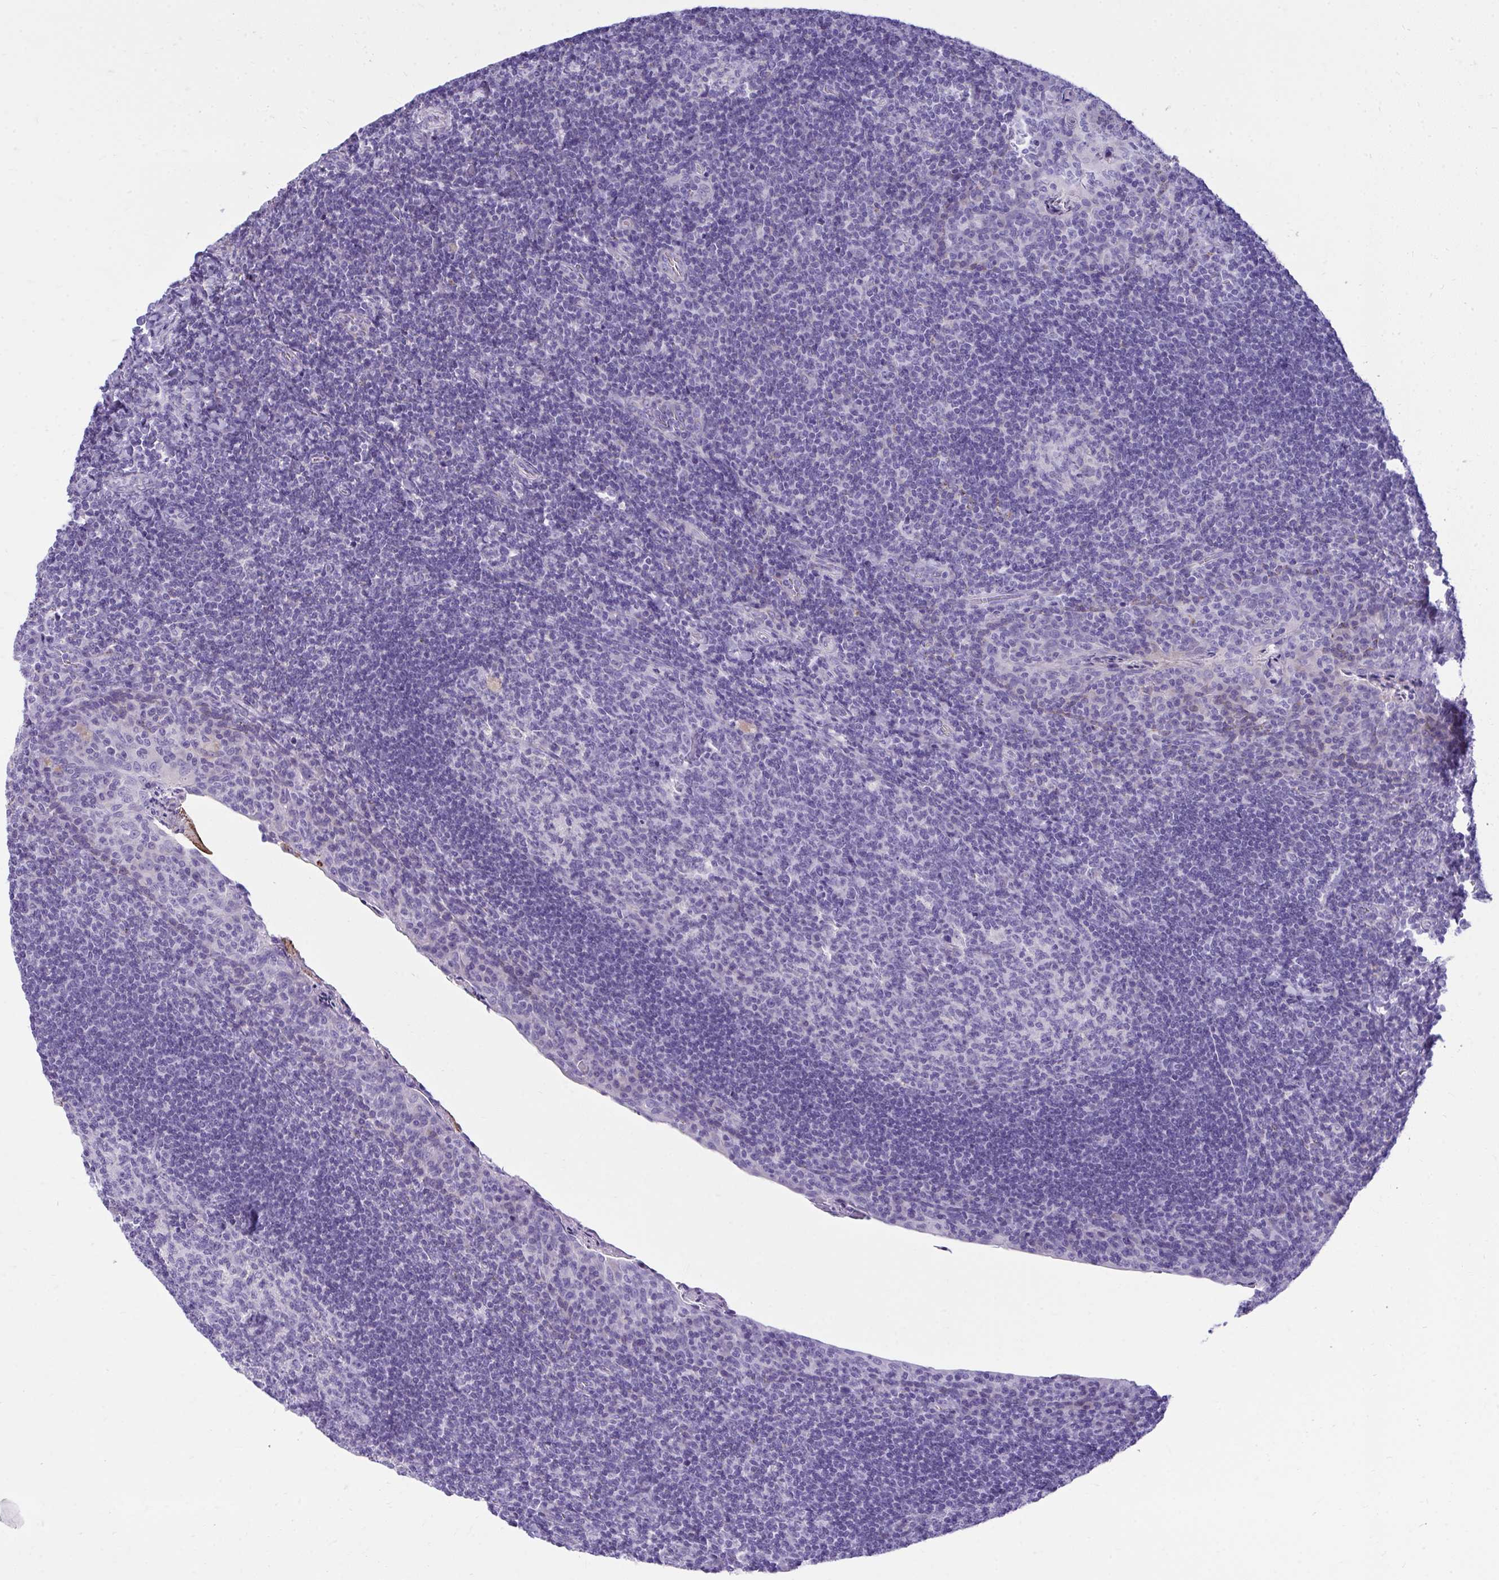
{"staining": {"intensity": "negative", "quantity": "none", "location": "none"}, "tissue": "tonsil", "cell_type": "Germinal center cells", "image_type": "normal", "snomed": [{"axis": "morphology", "description": "Normal tissue, NOS"}, {"axis": "topography", "description": "Tonsil"}], "caption": "A high-resolution micrograph shows immunohistochemistry staining of unremarkable tonsil, which shows no significant staining in germinal center cells.", "gene": "AIG1", "patient": {"sex": "male", "age": 17}}